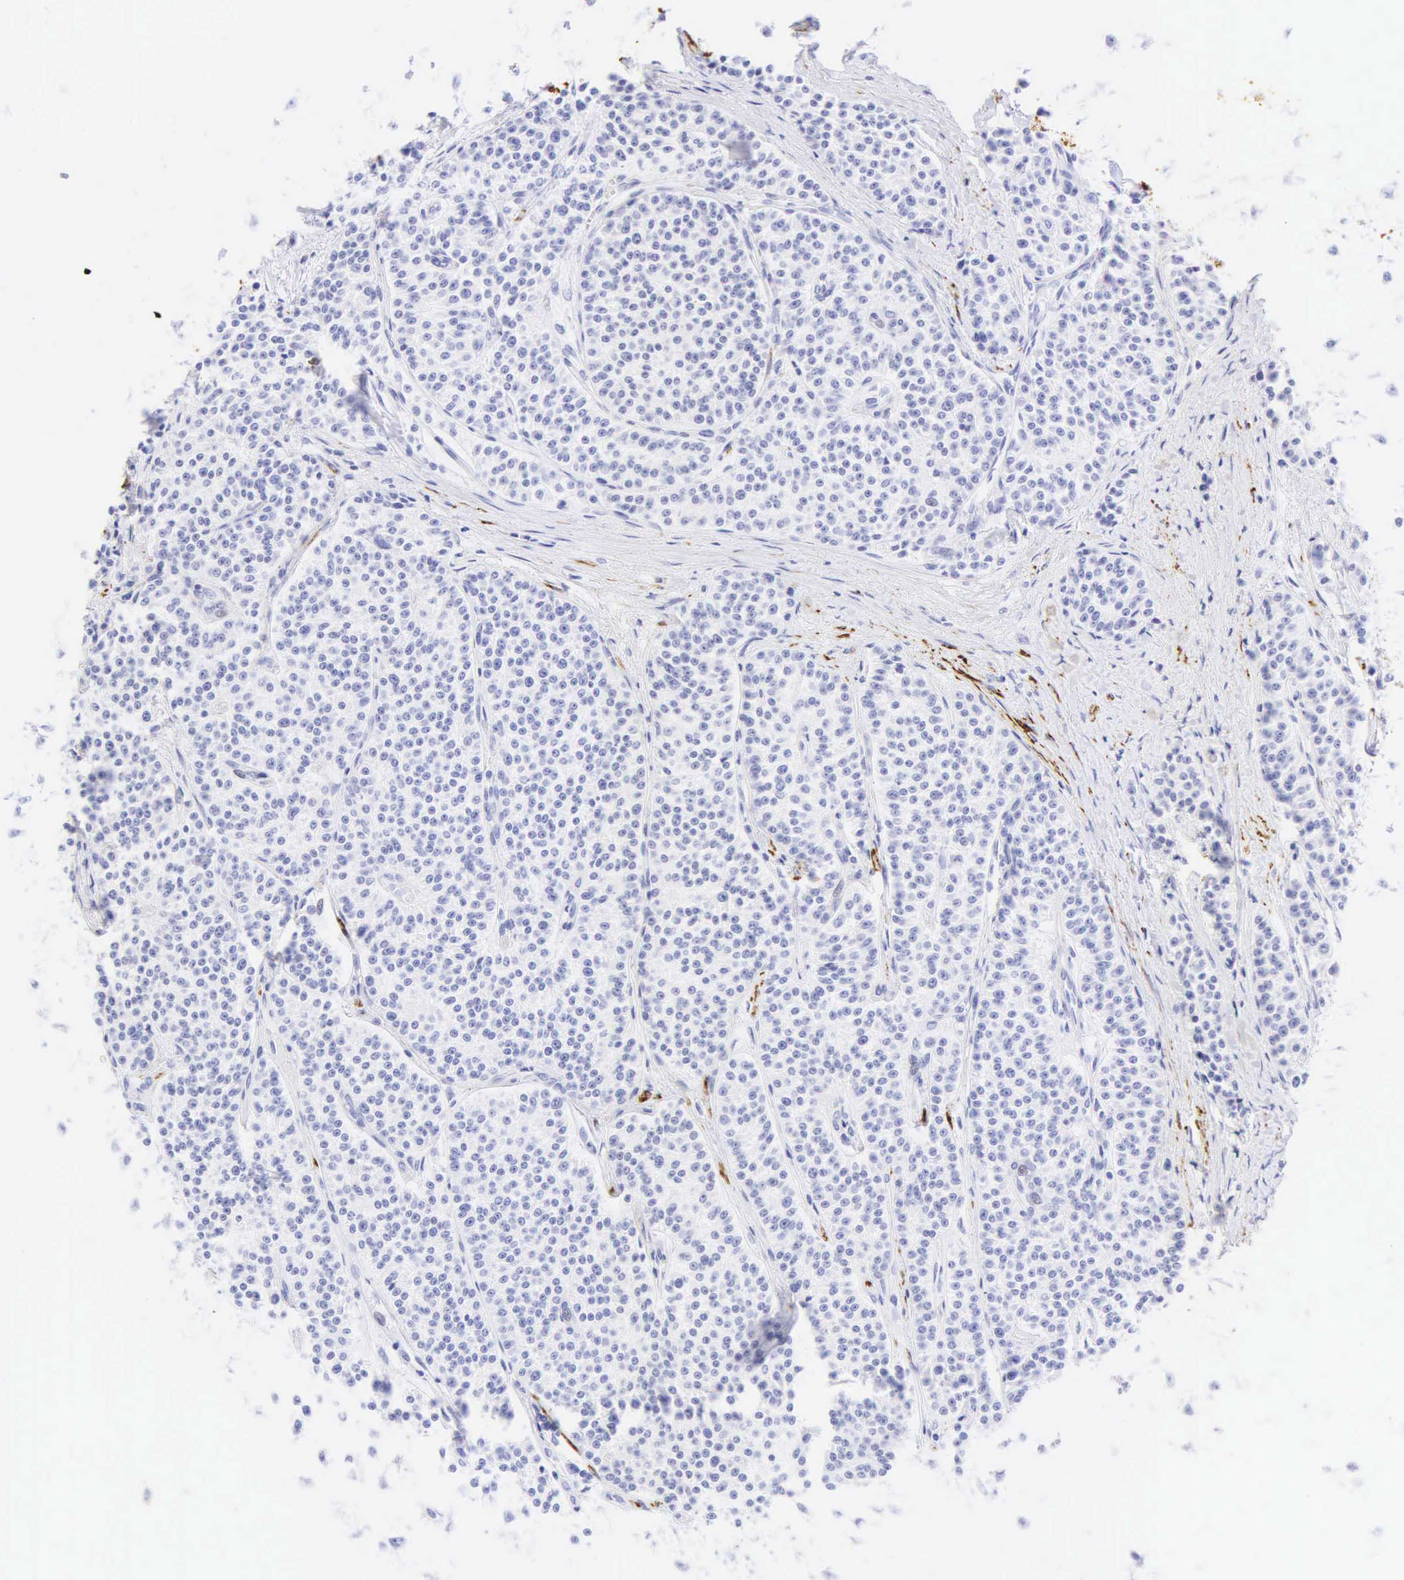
{"staining": {"intensity": "negative", "quantity": "none", "location": "none"}, "tissue": "carcinoid", "cell_type": "Tumor cells", "image_type": "cancer", "snomed": [{"axis": "morphology", "description": "Carcinoid, malignant, NOS"}, {"axis": "topography", "description": "Stomach"}], "caption": "The immunohistochemistry (IHC) micrograph has no significant staining in tumor cells of carcinoid tissue. (Immunohistochemistry (ihc), brightfield microscopy, high magnification).", "gene": "DES", "patient": {"sex": "female", "age": 76}}